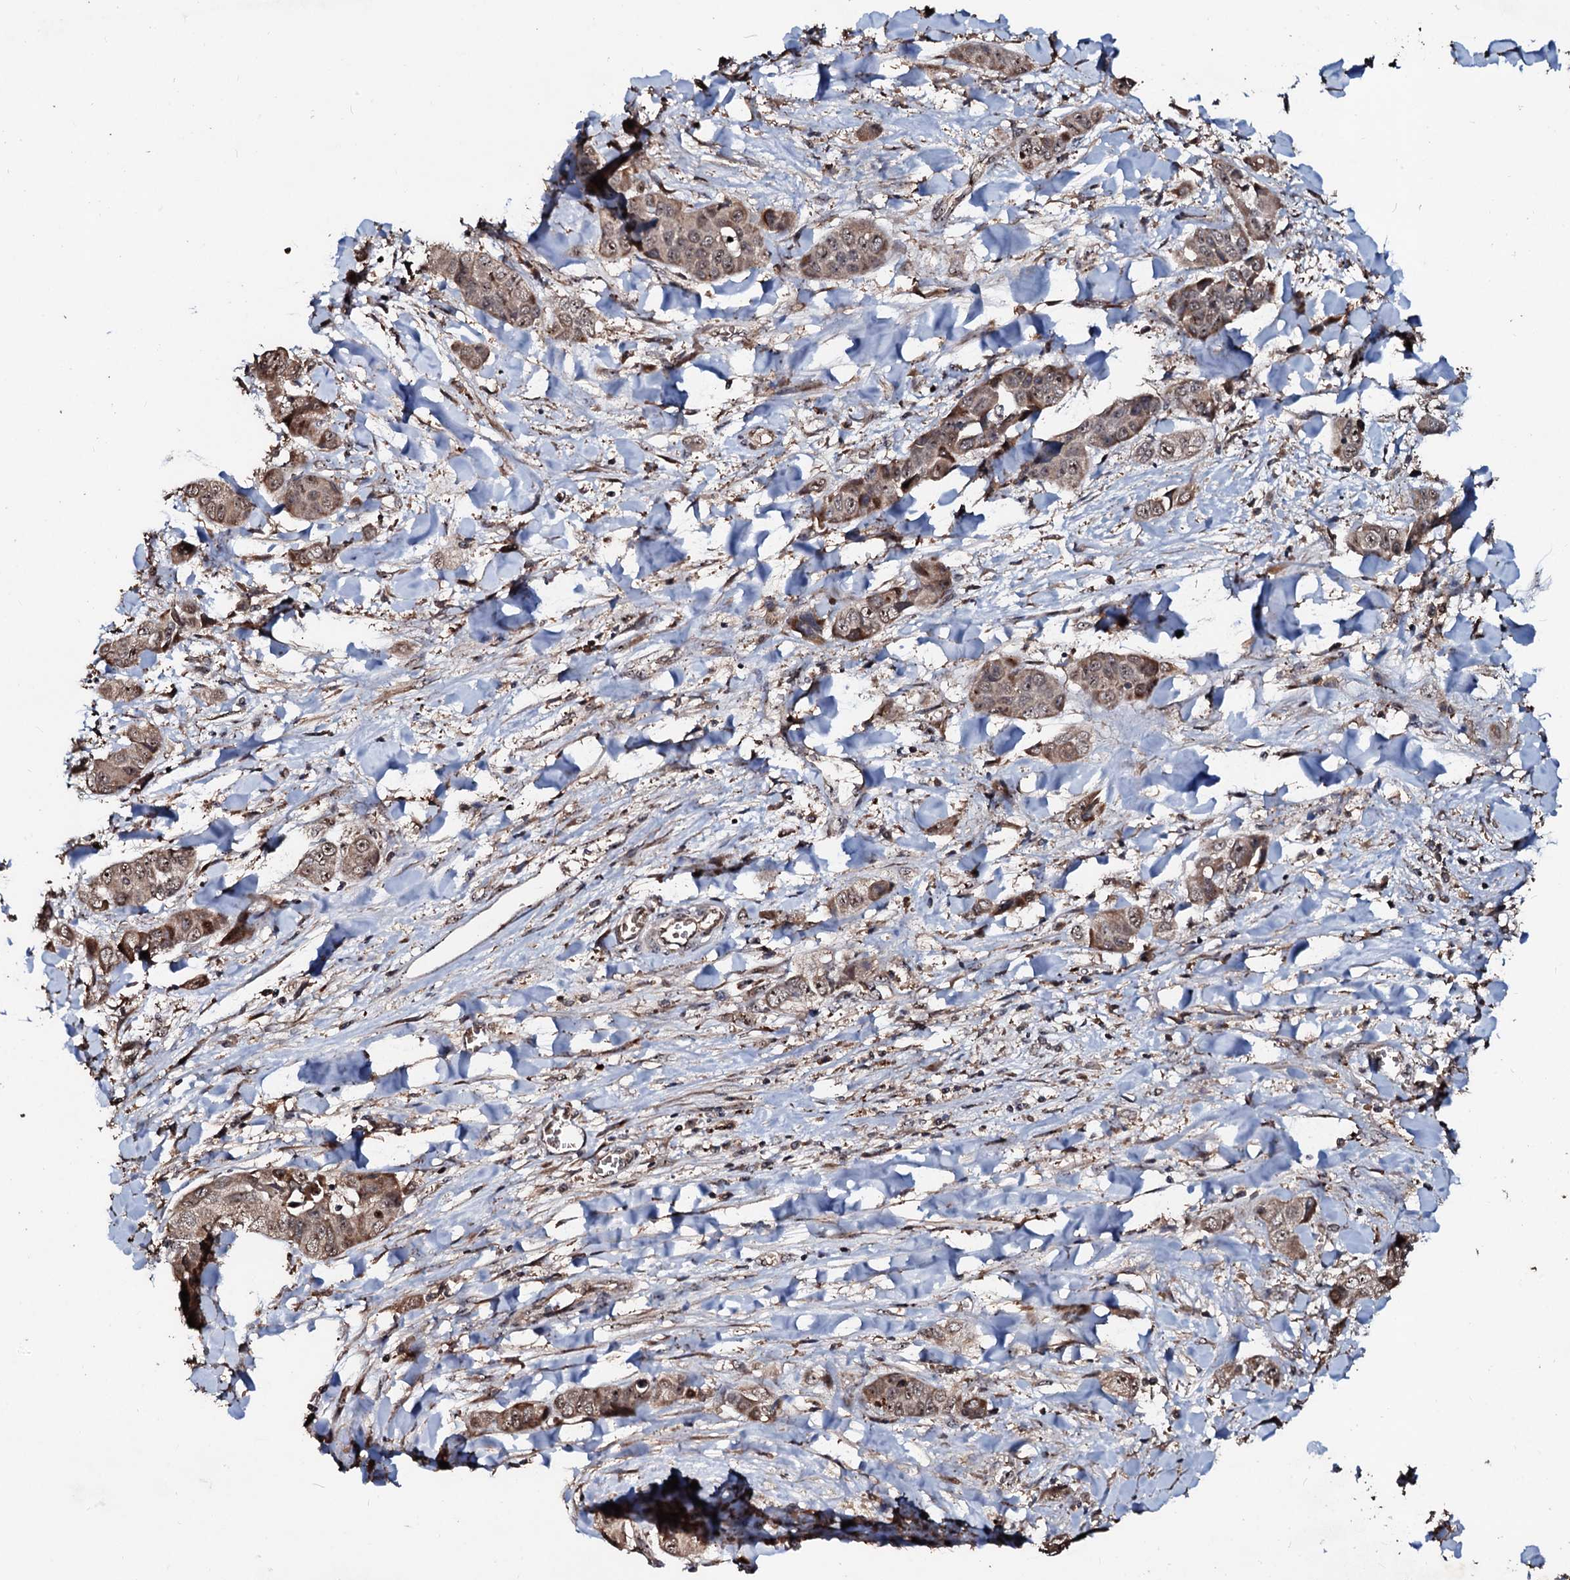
{"staining": {"intensity": "moderate", "quantity": ">75%", "location": "cytoplasmic/membranous,nuclear"}, "tissue": "liver cancer", "cell_type": "Tumor cells", "image_type": "cancer", "snomed": [{"axis": "morphology", "description": "Cholangiocarcinoma"}, {"axis": "topography", "description": "Liver"}], "caption": "Liver cancer (cholangiocarcinoma) tissue demonstrates moderate cytoplasmic/membranous and nuclear expression in approximately >75% of tumor cells, visualized by immunohistochemistry.", "gene": "SUPT7L", "patient": {"sex": "female", "age": 52}}